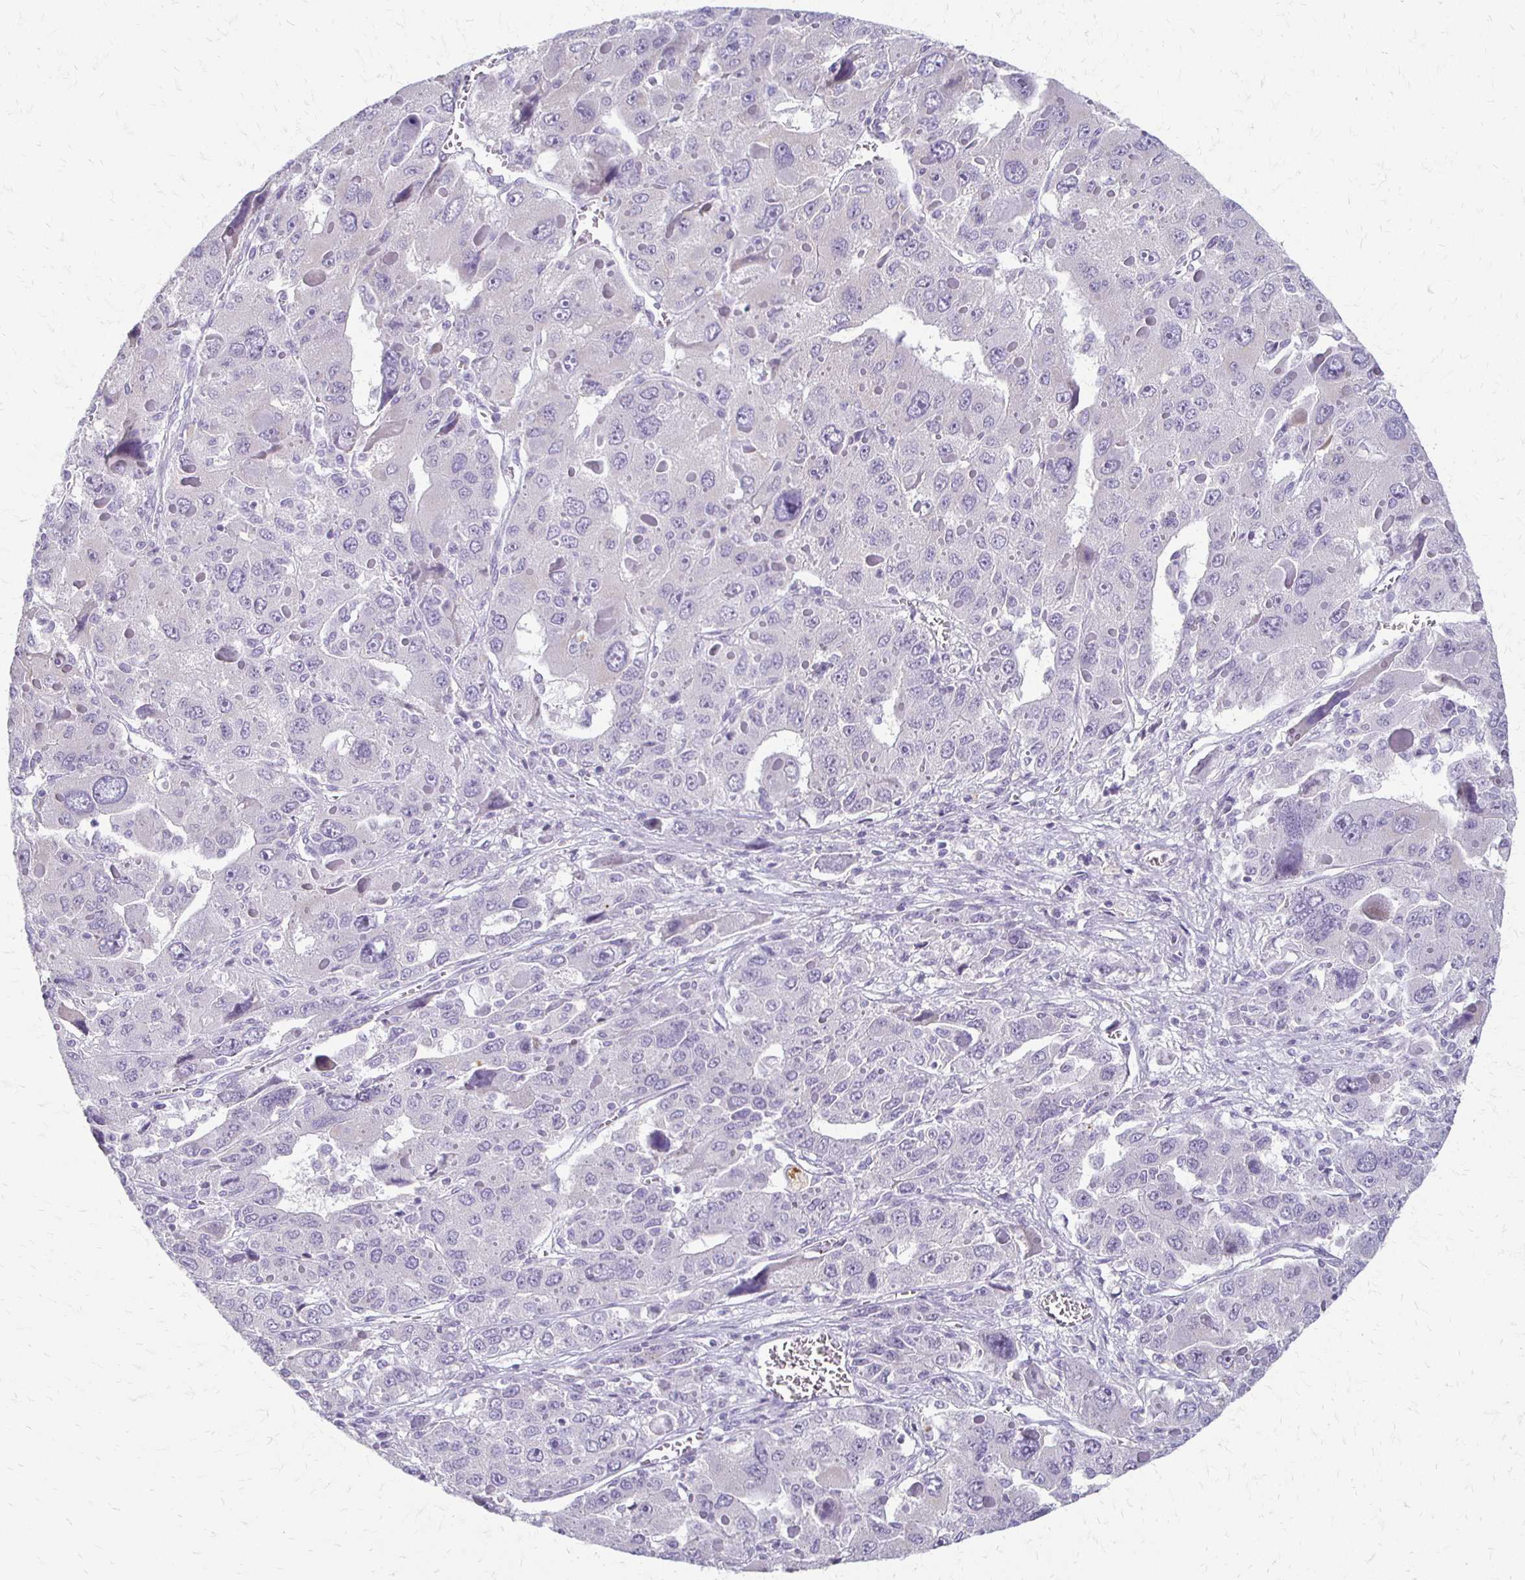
{"staining": {"intensity": "negative", "quantity": "none", "location": "none"}, "tissue": "liver cancer", "cell_type": "Tumor cells", "image_type": "cancer", "snomed": [{"axis": "morphology", "description": "Carcinoma, Hepatocellular, NOS"}, {"axis": "topography", "description": "Liver"}], "caption": "Liver hepatocellular carcinoma was stained to show a protein in brown. There is no significant positivity in tumor cells.", "gene": "ACP5", "patient": {"sex": "female", "age": 41}}